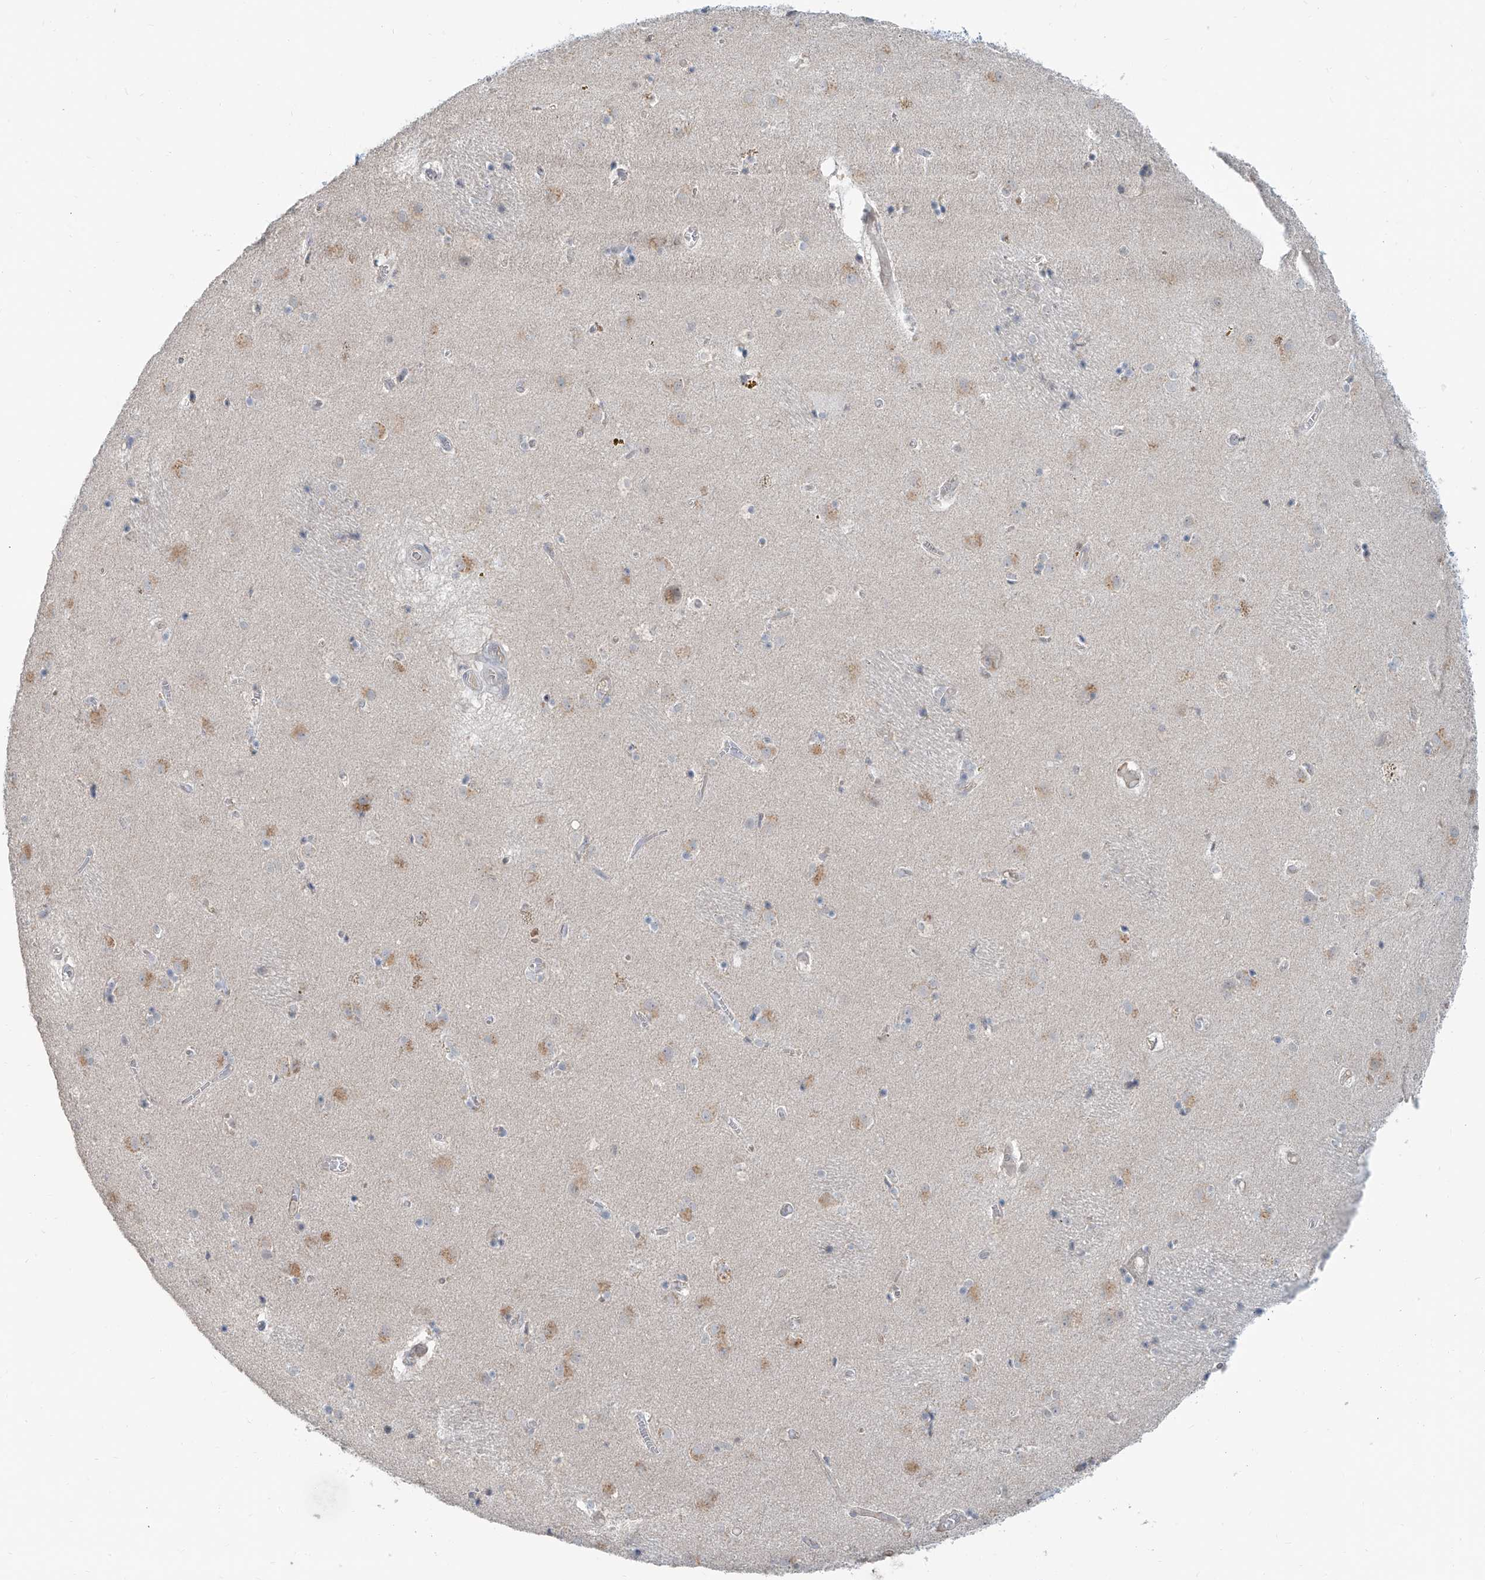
{"staining": {"intensity": "negative", "quantity": "none", "location": "none"}, "tissue": "caudate", "cell_type": "Glial cells", "image_type": "normal", "snomed": [{"axis": "morphology", "description": "Normal tissue, NOS"}, {"axis": "topography", "description": "Lateral ventricle wall"}], "caption": "Glial cells show no significant staining in unremarkable caudate.", "gene": "KCNK10", "patient": {"sex": "male", "age": 70}}